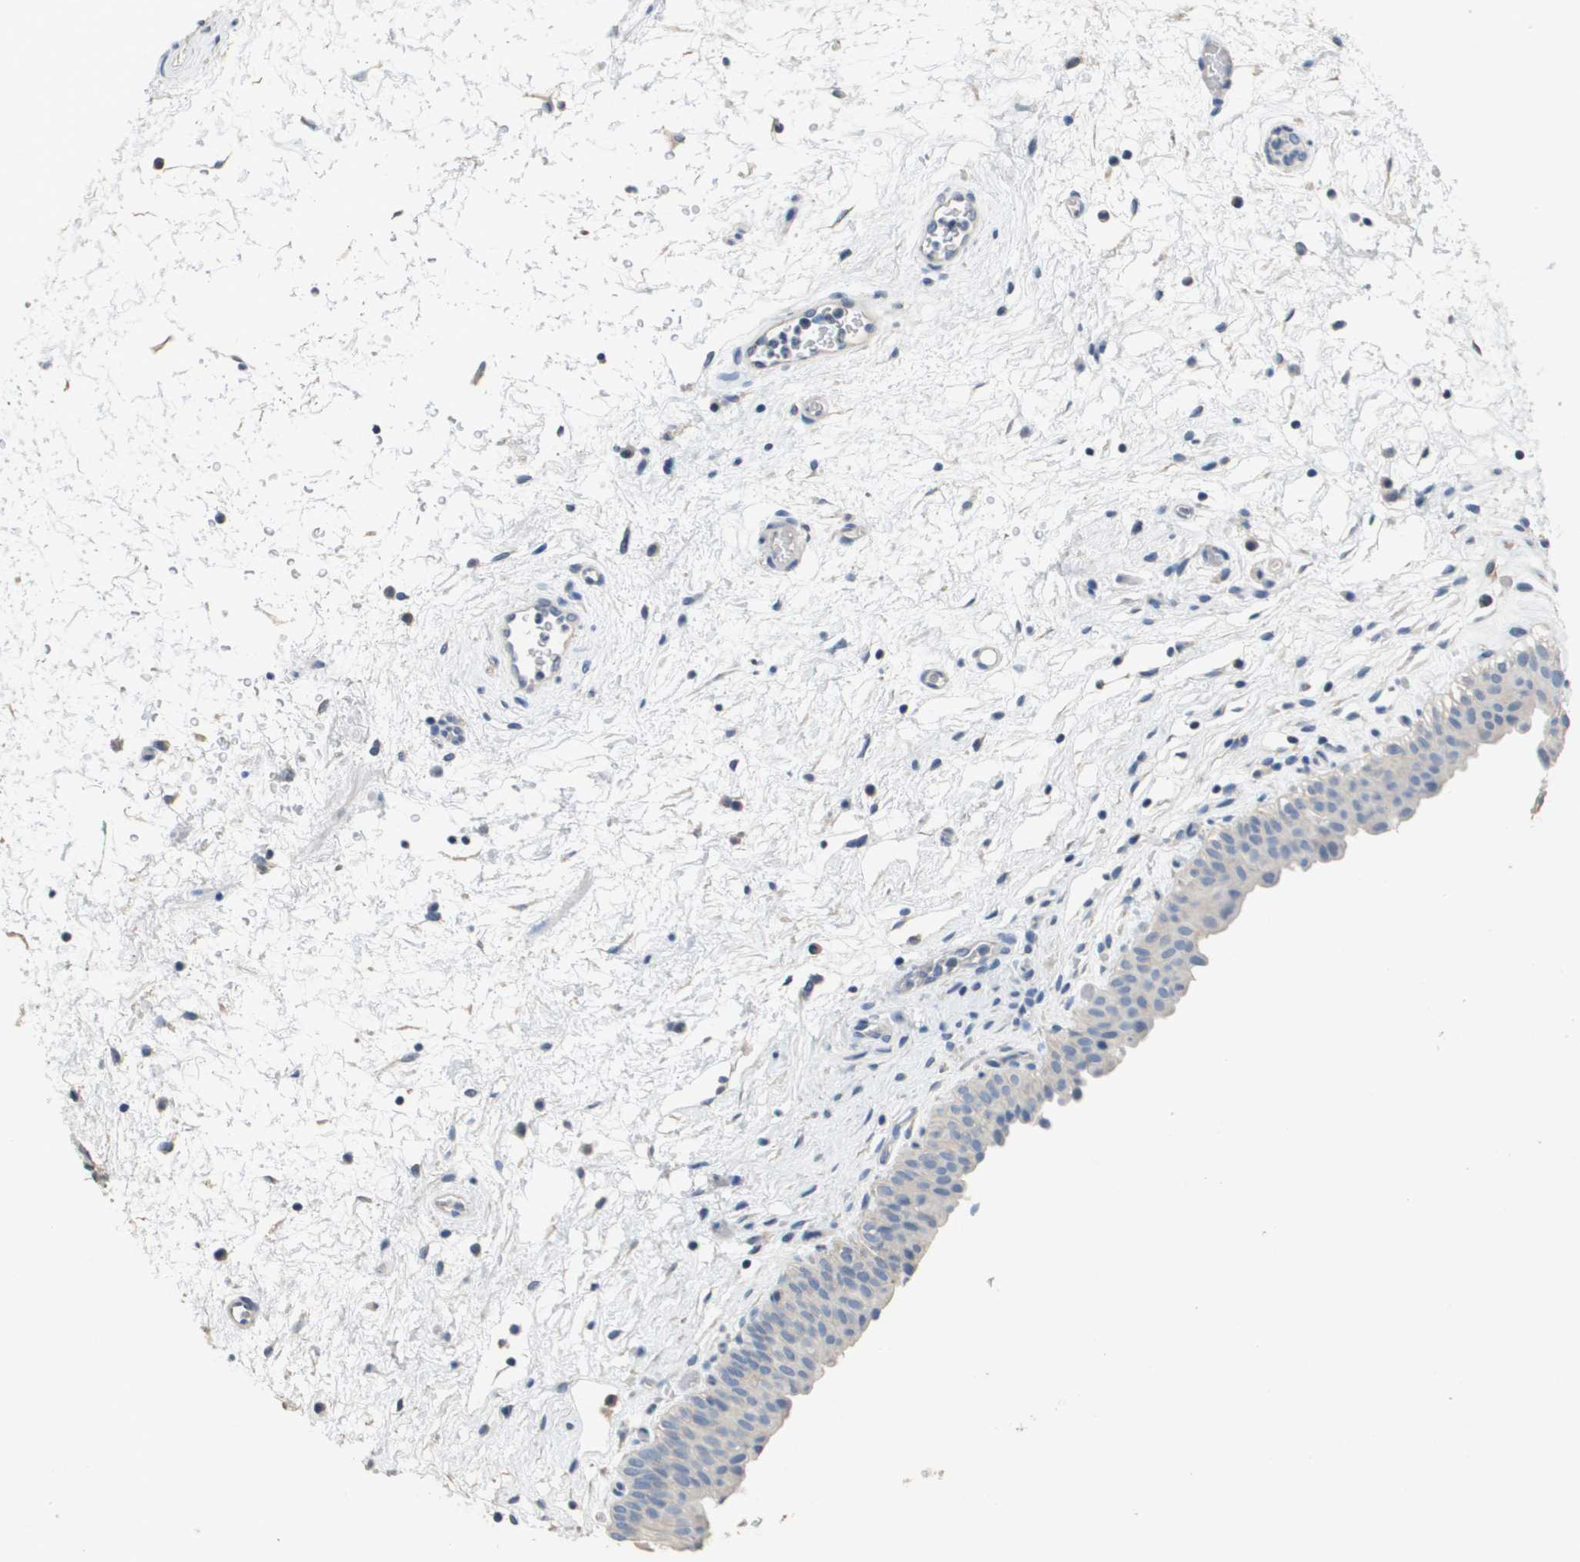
{"staining": {"intensity": "negative", "quantity": "none", "location": "none"}, "tissue": "urinary bladder", "cell_type": "Urothelial cells", "image_type": "normal", "snomed": [{"axis": "morphology", "description": "Normal tissue, NOS"}, {"axis": "topography", "description": "Urinary bladder"}], "caption": "Histopathology image shows no significant protein positivity in urothelial cells of normal urinary bladder.", "gene": "MT3", "patient": {"sex": "male", "age": 46}}